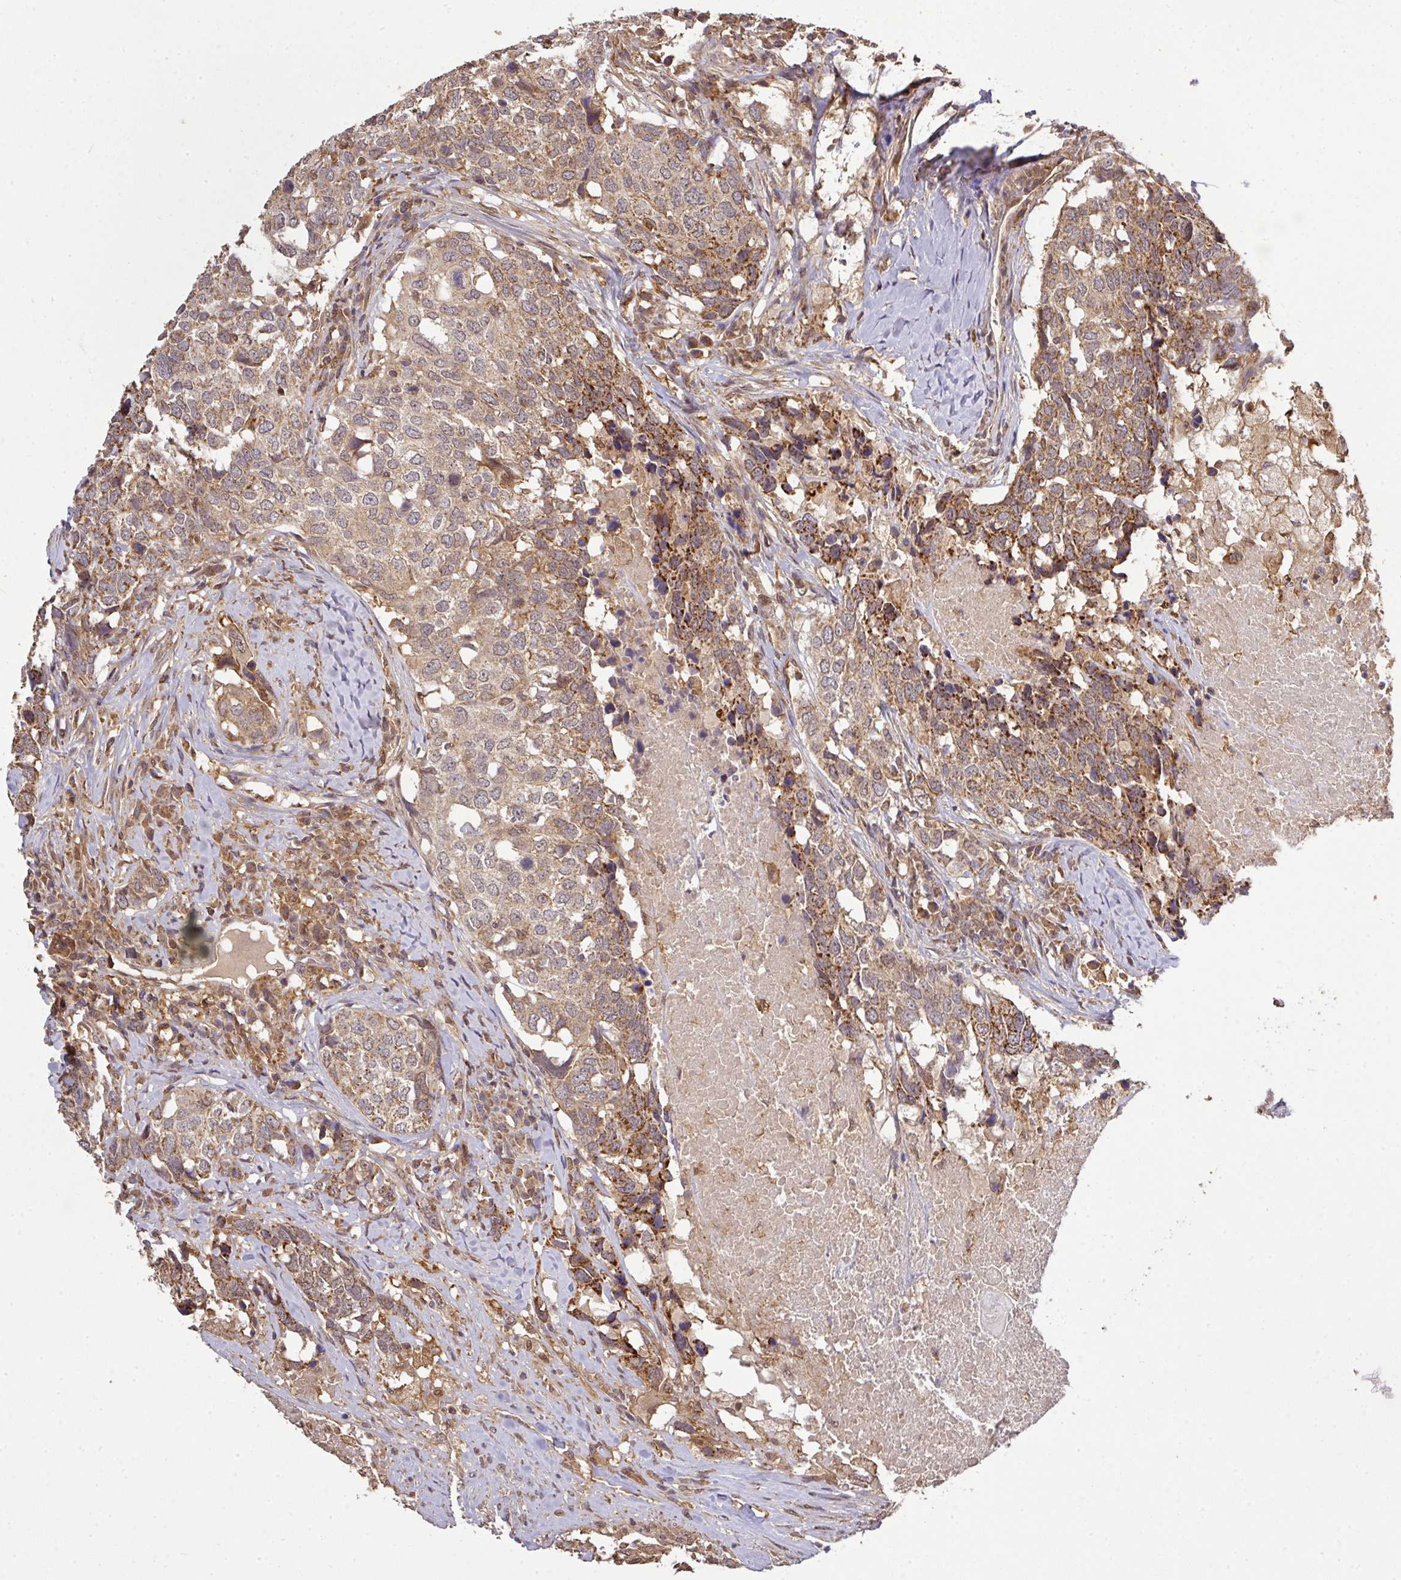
{"staining": {"intensity": "moderate", "quantity": ">75%", "location": "cytoplasmic/membranous"}, "tissue": "head and neck cancer", "cell_type": "Tumor cells", "image_type": "cancer", "snomed": [{"axis": "morphology", "description": "Squamous cell carcinoma, NOS"}, {"axis": "topography", "description": "Head-Neck"}], "caption": "Head and neck cancer stained for a protein (brown) displays moderate cytoplasmic/membranous positive positivity in approximately >75% of tumor cells.", "gene": "ARPIN", "patient": {"sex": "male", "age": 66}}